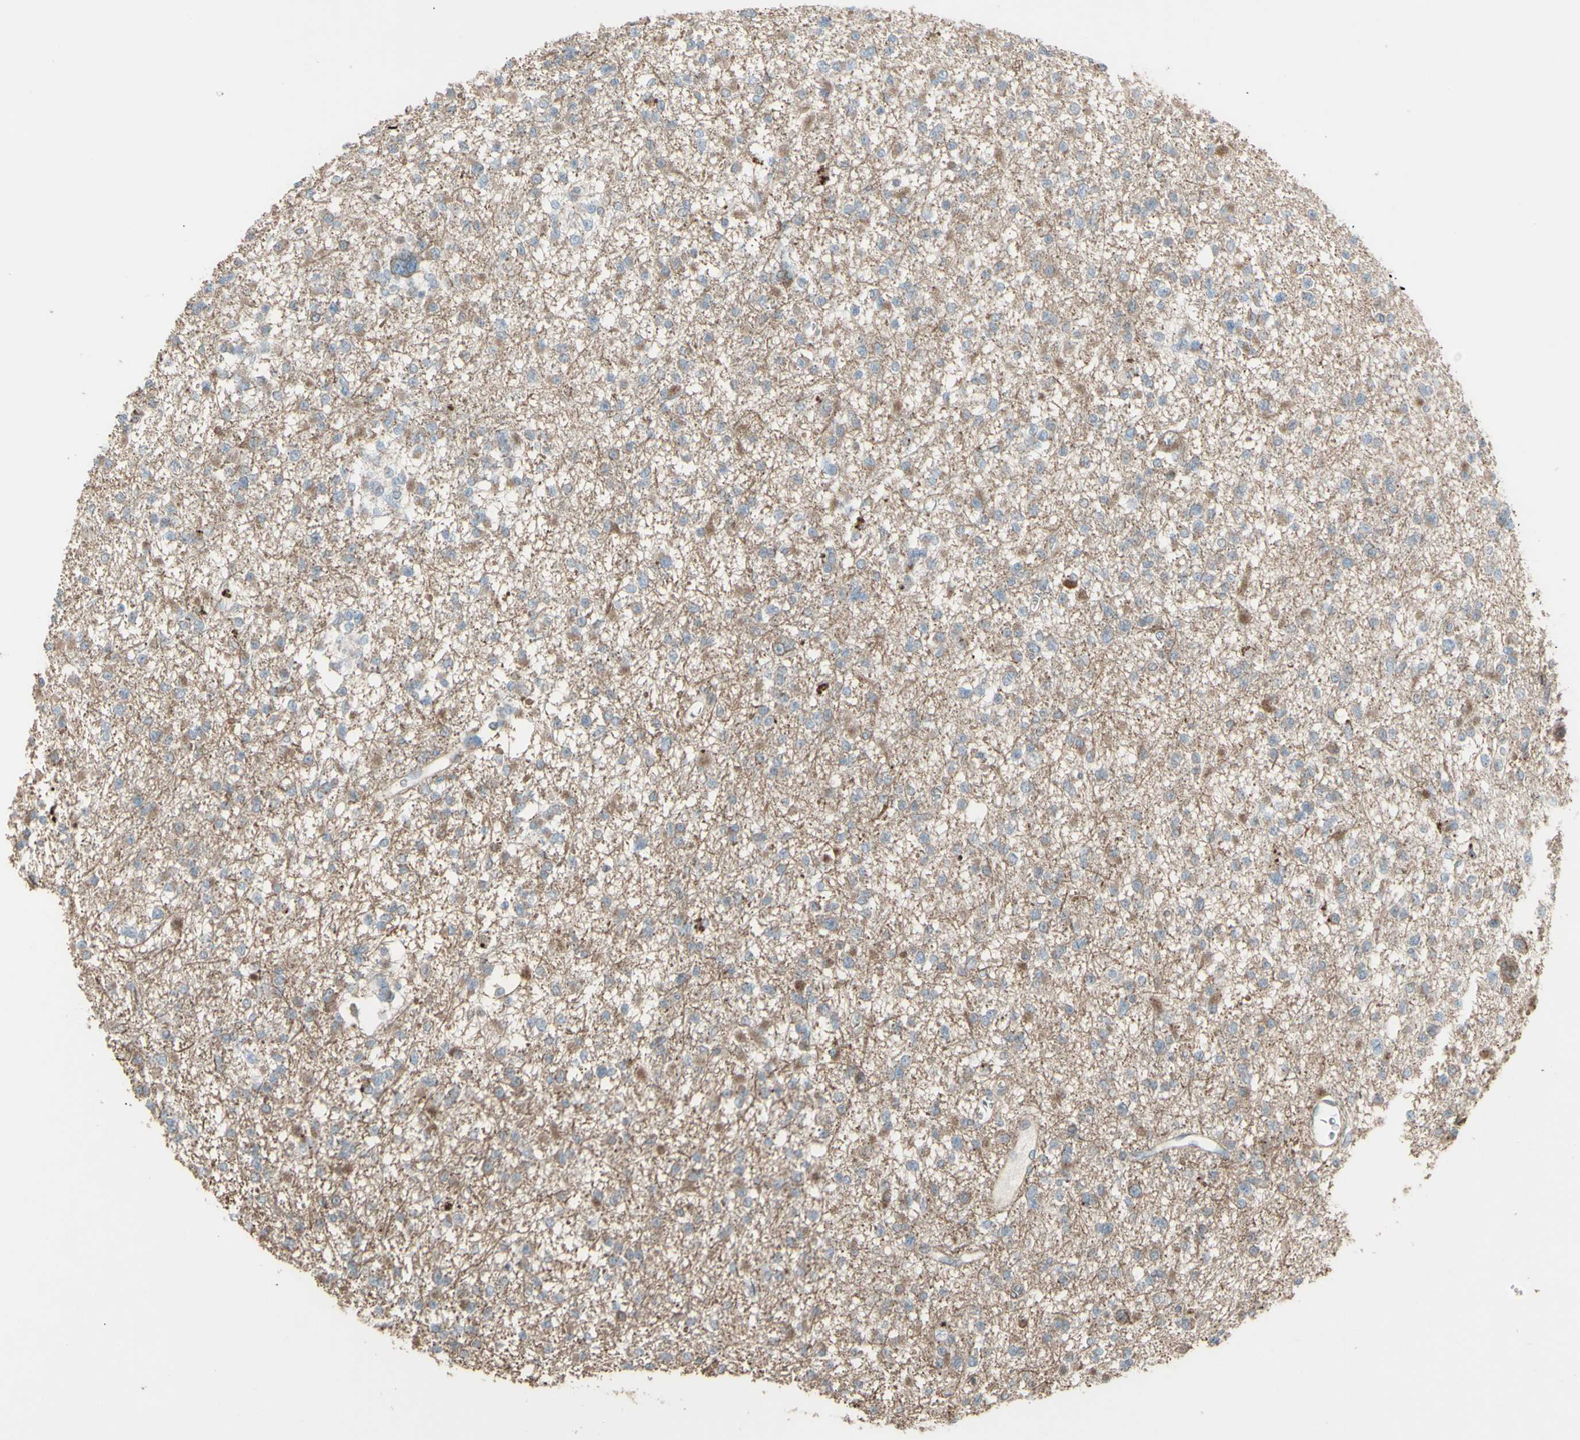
{"staining": {"intensity": "moderate", "quantity": "25%-75%", "location": "cytoplasmic/membranous"}, "tissue": "glioma", "cell_type": "Tumor cells", "image_type": "cancer", "snomed": [{"axis": "morphology", "description": "Glioma, malignant, Low grade"}, {"axis": "topography", "description": "Brain"}], "caption": "Glioma stained with DAB IHC reveals medium levels of moderate cytoplasmic/membranous positivity in approximately 25%-75% of tumor cells.", "gene": "RNASEL", "patient": {"sex": "female", "age": 22}}